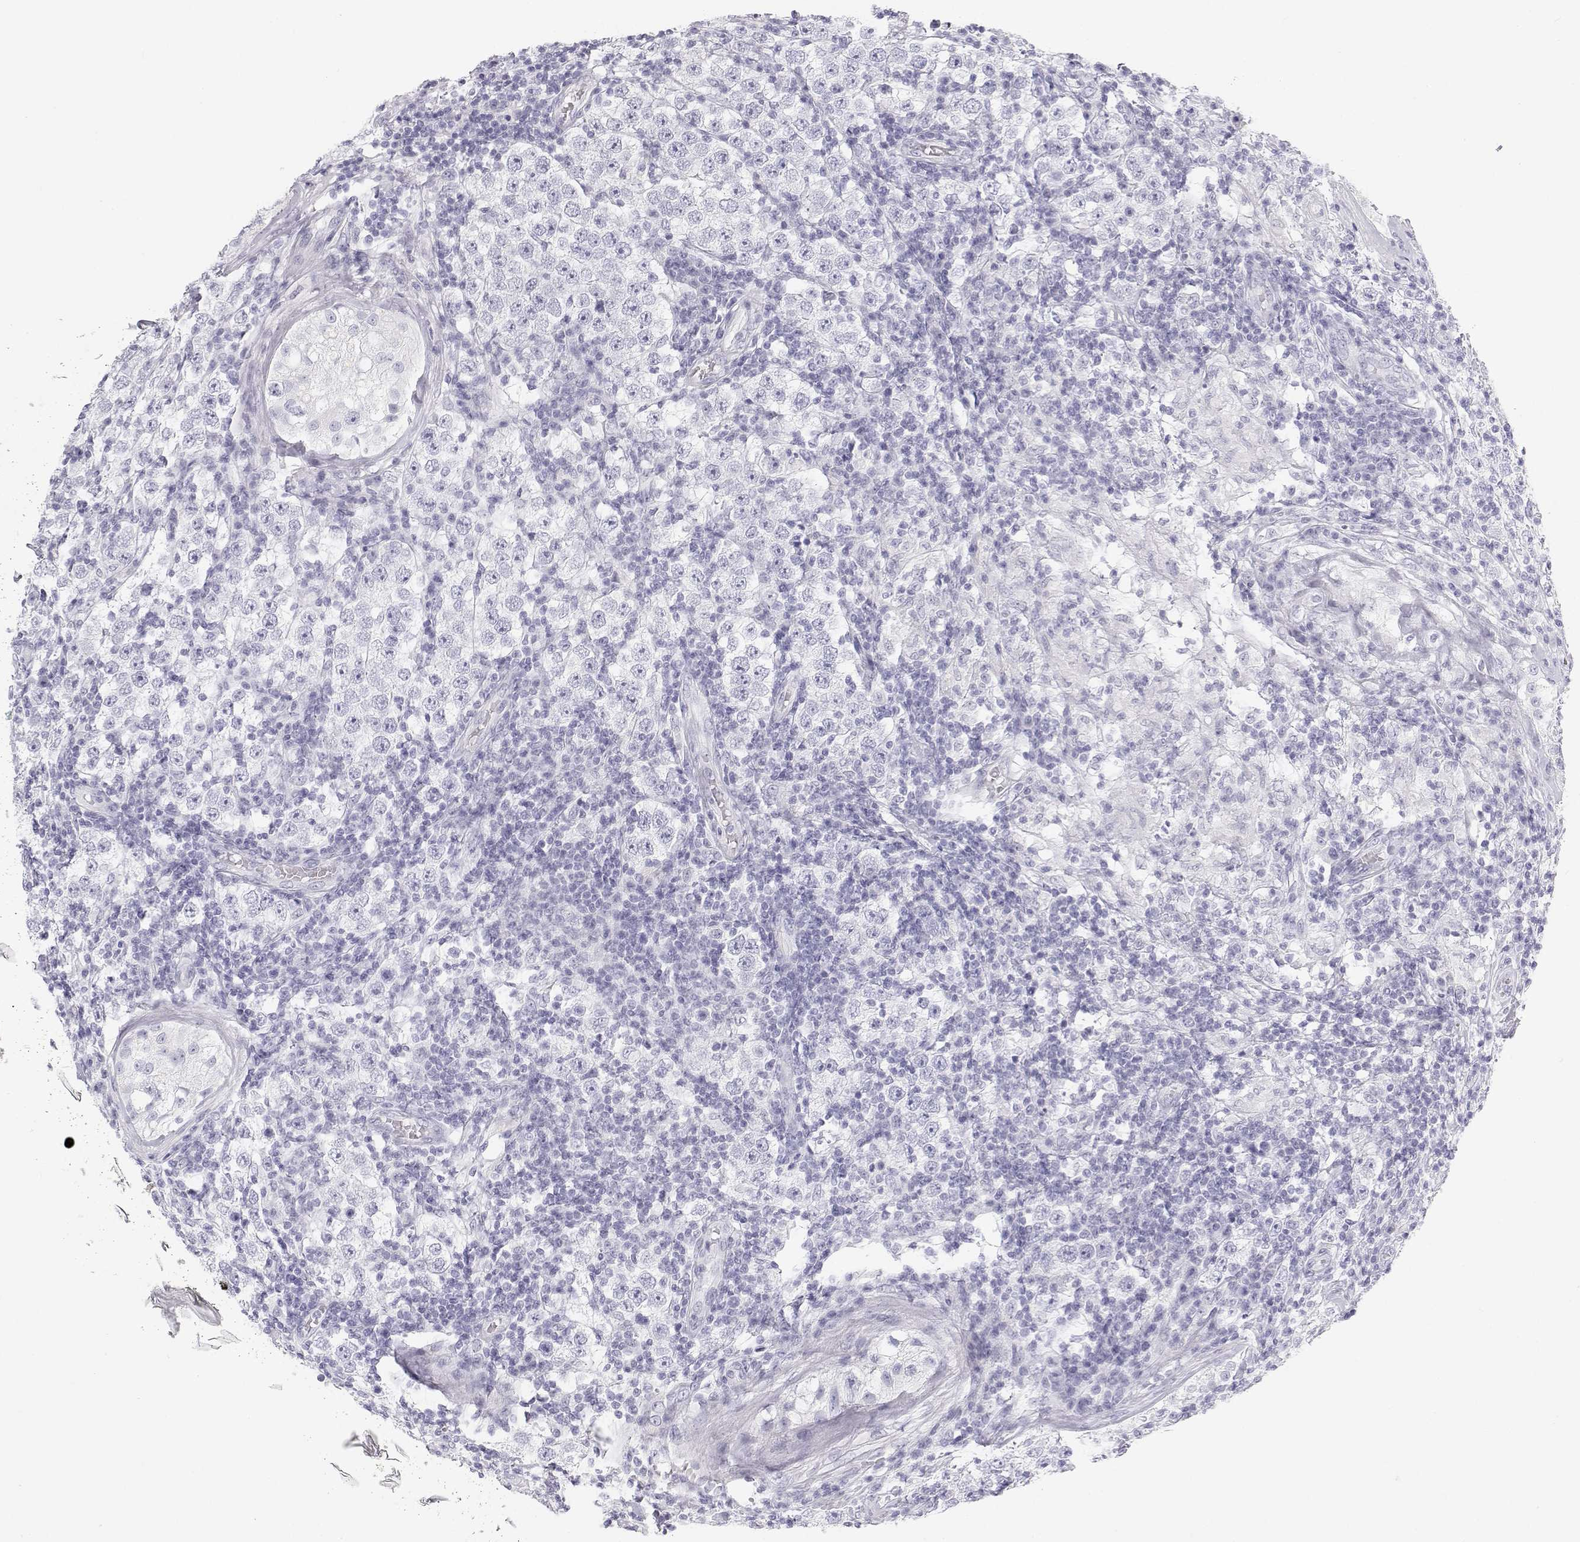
{"staining": {"intensity": "negative", "quantity": "none", "location": "none"}, "tissue": "urothelial cancer", "cell_type": "Tumor cells", "image_type": "cancer", "snomed": [{"axis": "morphology", "description": "Normal tissue, NOS"}, {"axis": "morphology", "description": "Urothelial carcinoma, High grade"}, {"axis": "morphology", "description": "Seminoma, NOS"}, {"axis": "morphology", "description": "Carcinoma, Embryonal, NOS"}, {"axis": "topography", "description": "Urinary bladder"}, {"axis": "topography", "description": "Testis"}], "caption": "Urothelial cancer was stained to show a protein in brown. There is no significant staining in tumor cells. (DAB immunohistochemistry with hematoxylin counter stain).", "gene": "SFTPB", "patient": {"sex": "male", "age": 41}}